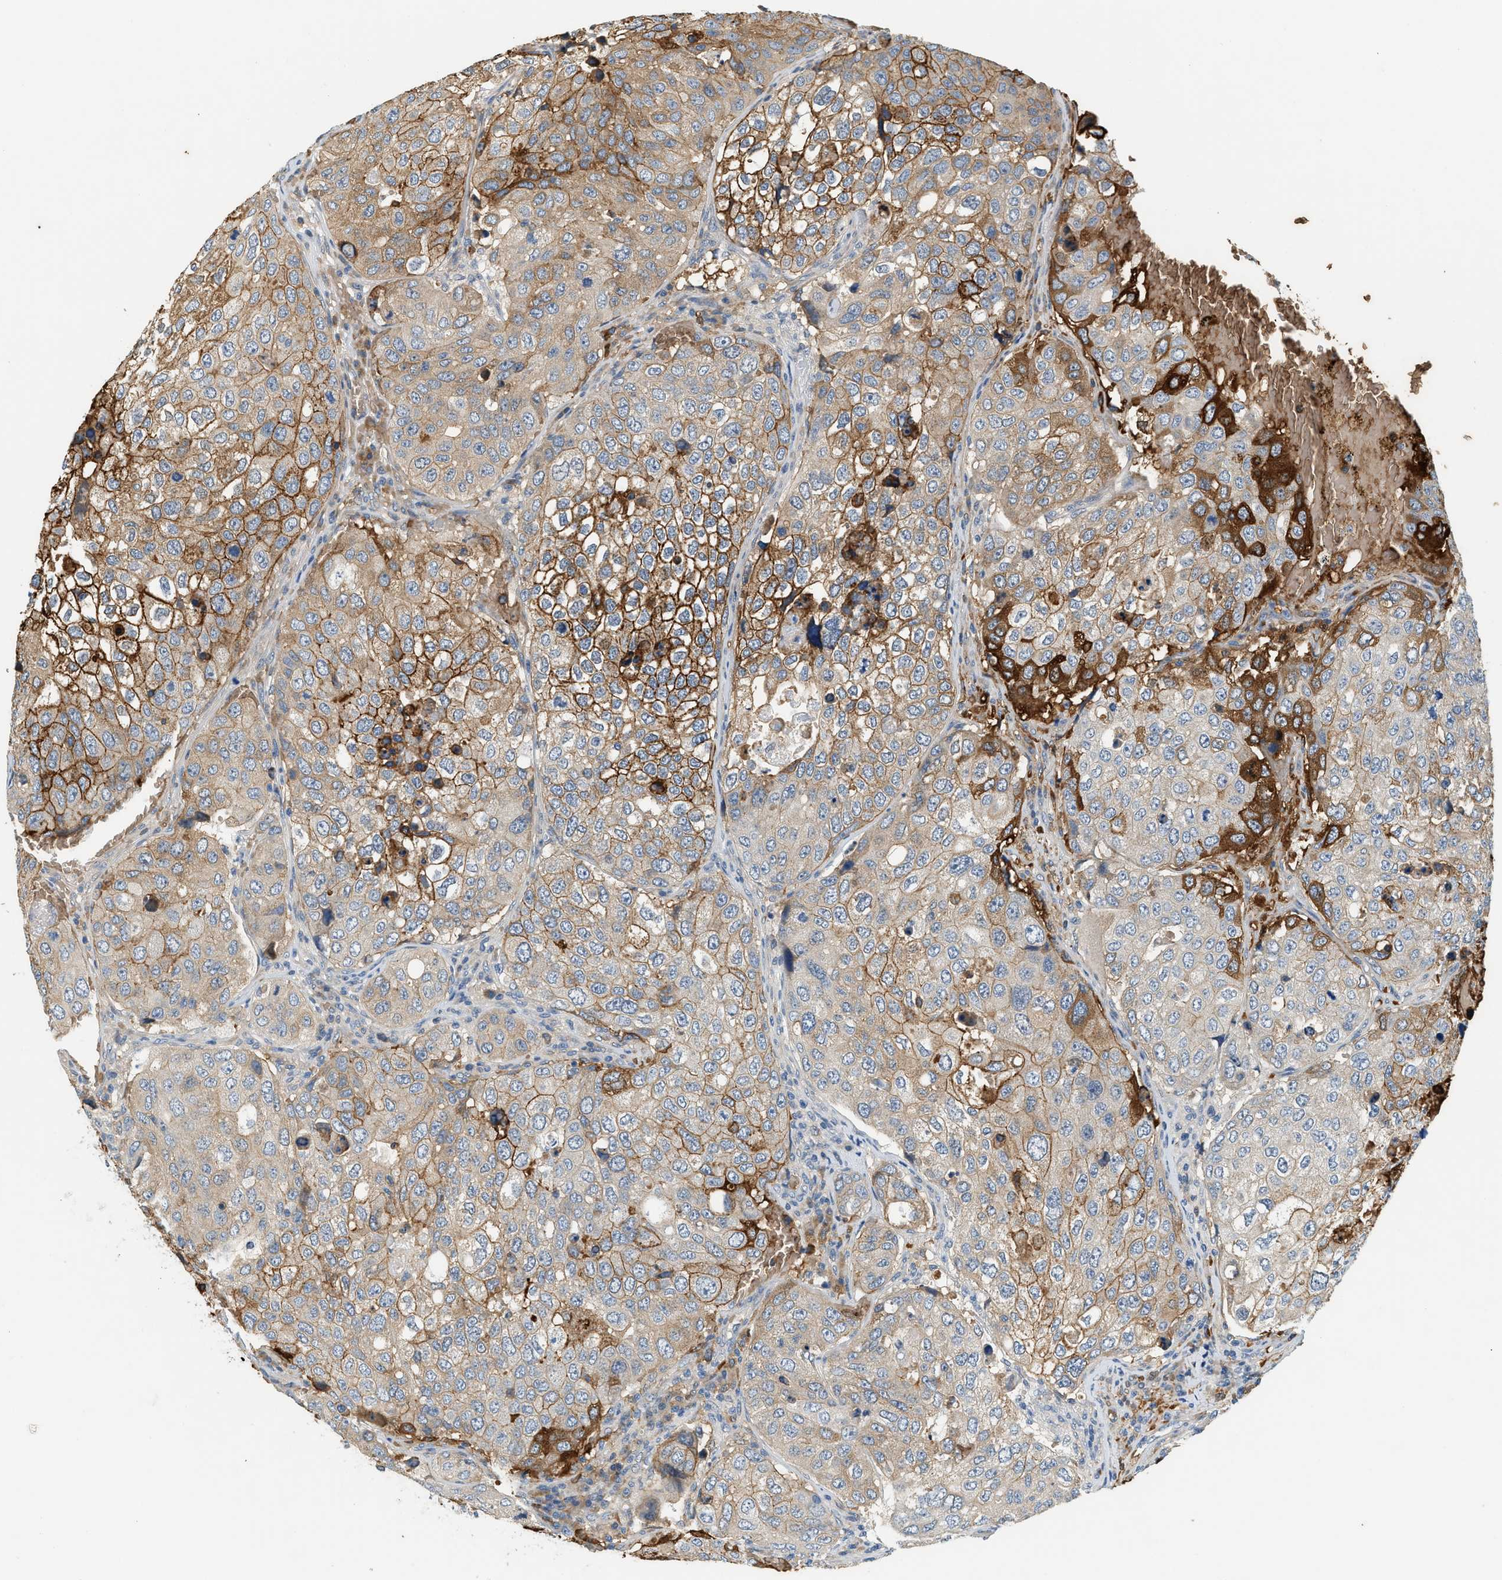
{"staining": {"intensity": "moderate", "quantity": "25%-75%", "location": "cytoplasmic/membranous"}, "tissue": "urothelial cancer", "cell_type": "Tumor cells", "image_type": "cancer", "snomed": [{"axis": "morphology", "description": "Urothelial carcinoma, High grade"}, {"axis": "topography", "description": "Lymph node"}, {"axis": "topography", "description": "Urinary bladder"}], "caption": "Human urothelial cancer stained with a brown dye shows moderate cytoplasmic/membranous positive positivity in about 25%-75% of tumor cells.", "gene": "CYTH2", "patient": {"sex": "male", "age": 51}}